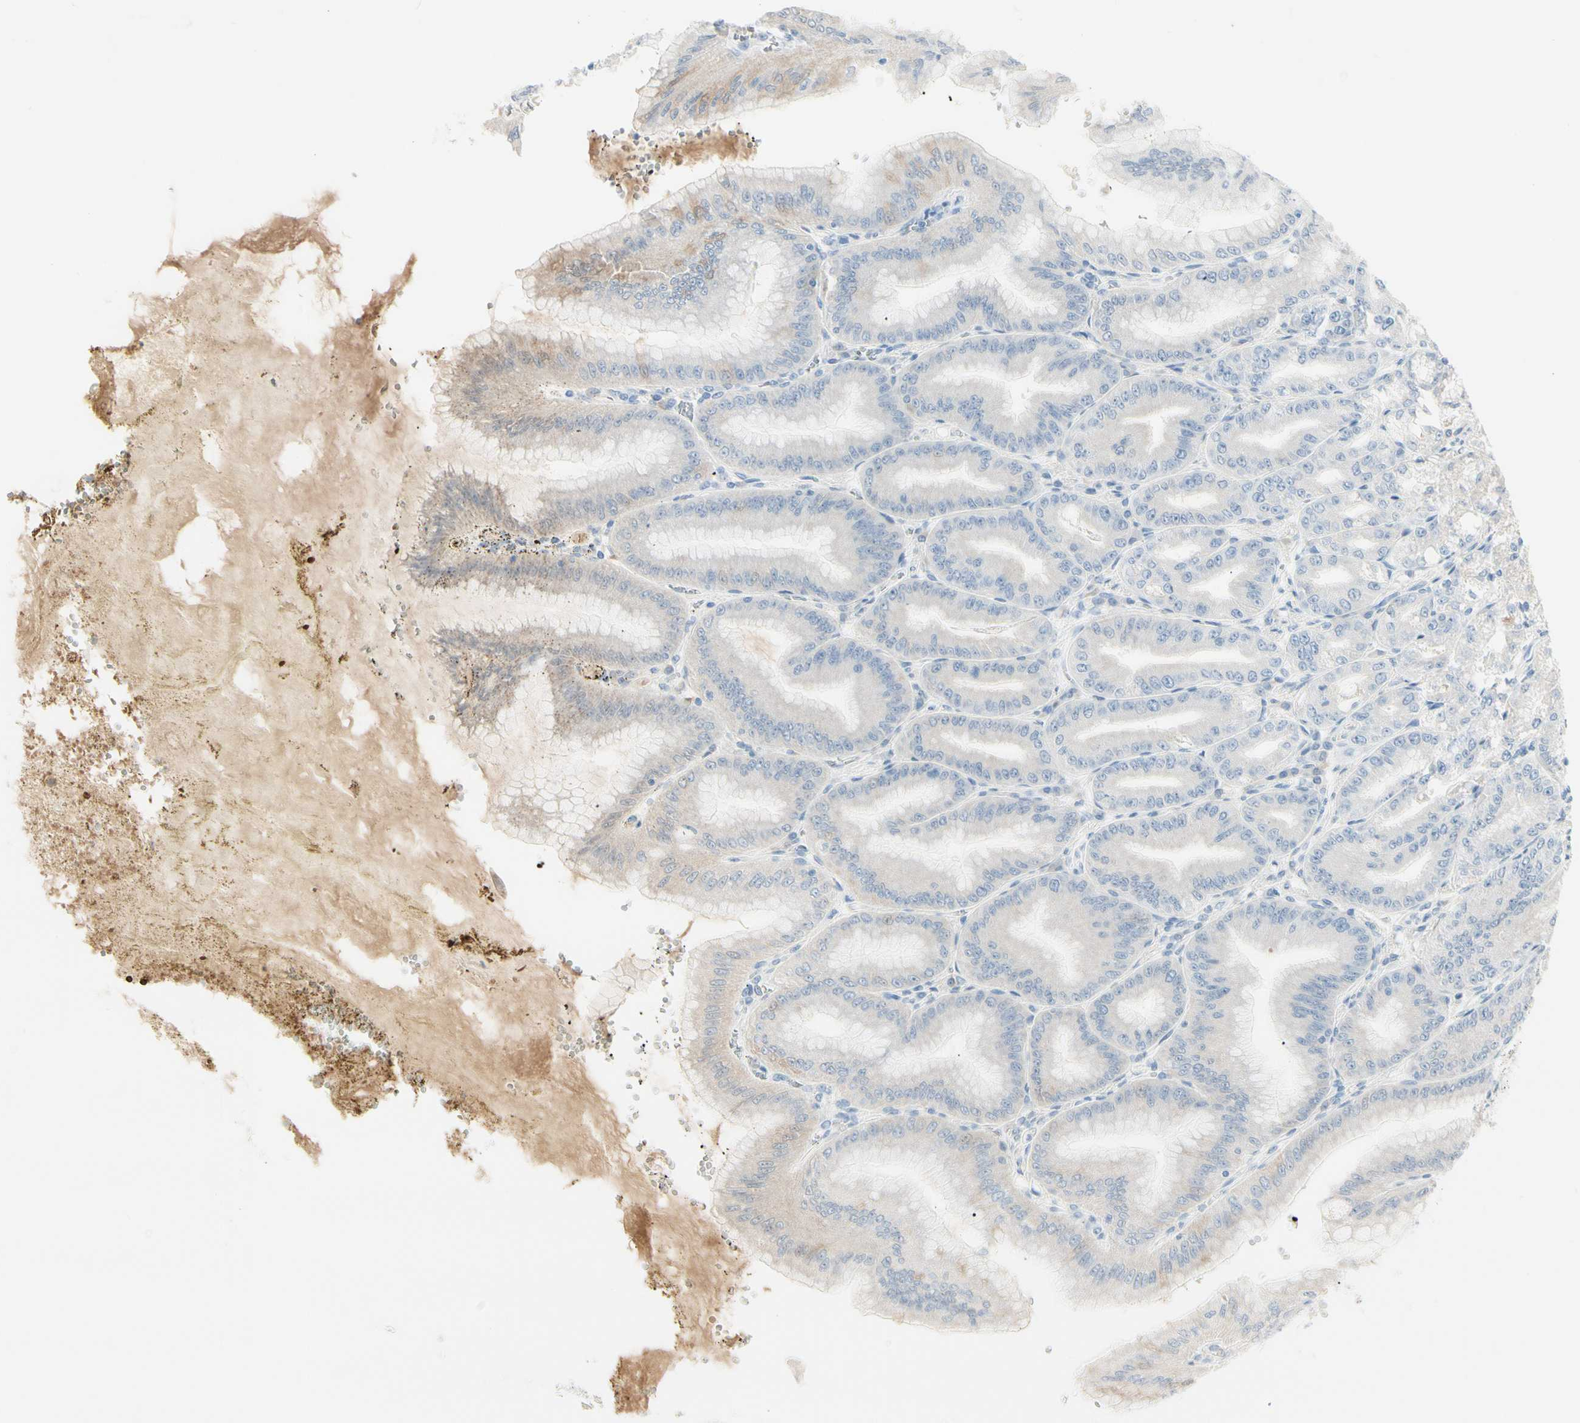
{"staining": {"intensity": "moderate", "quantity": "<25%", "location": "cytoplasmic/membranous"}, "tissue": "stomach", "cell_type": "Glandular cells", "image_type": "normal", "snomed": [{"axis": "morphology", "description": "Normal tissue, NOS"}, {"axis": "topography", "description": "Stomach, lower"}], "caption": "Protein analysis of unremarkable stomach demonstrates moderate cytoplasmic/membranous expression in approximately <25% of glandular cells.", "gene": "ALDH18A1", "patient": {"sex": "male", "age": 71}}